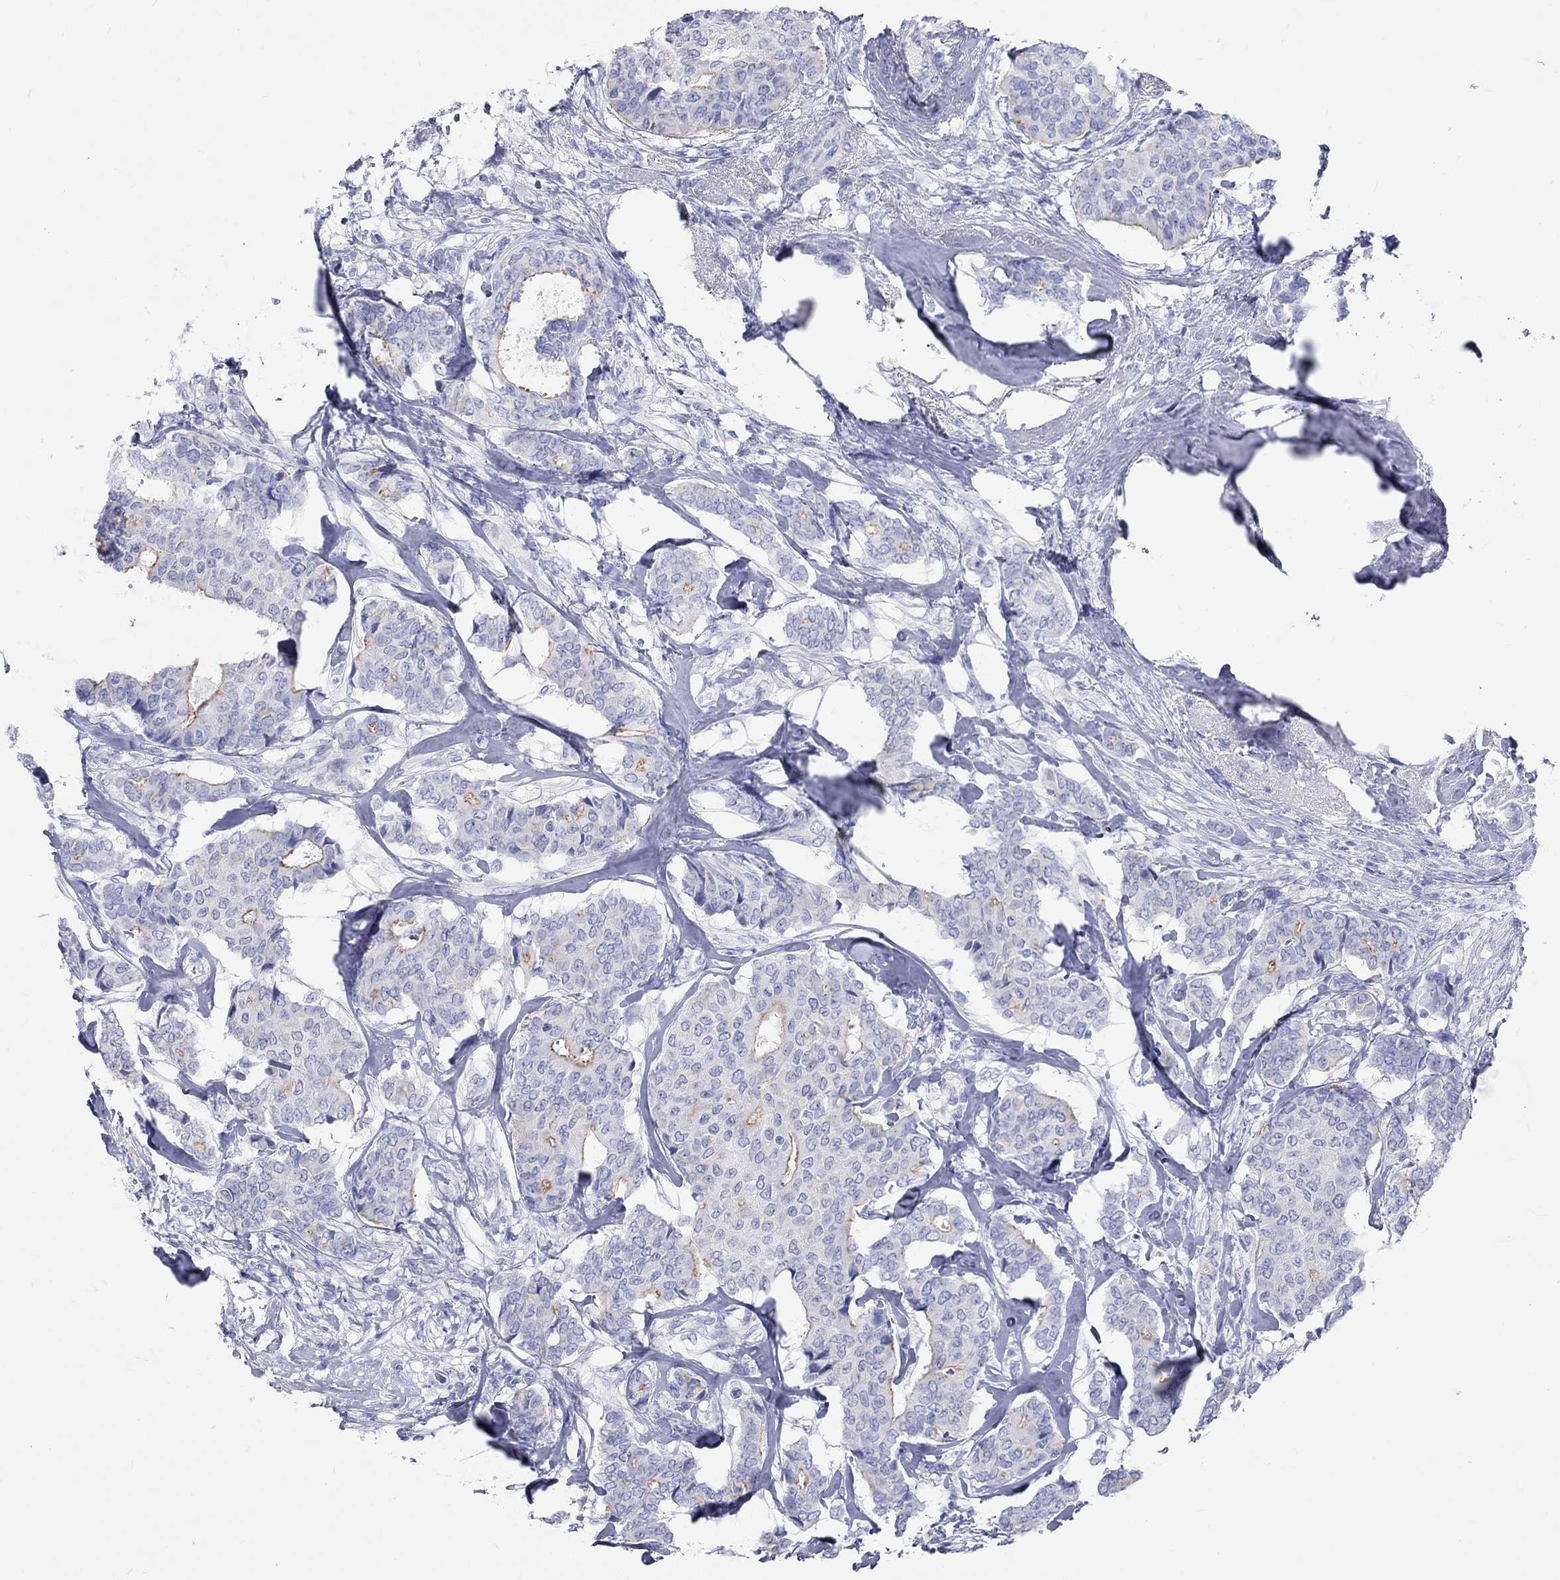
{"staining": {"intensity": "moderate", "quantity": "<25%", "location": "cytoplasmic/membranous"}, "tissue": "breast cancer", "cell_type": "Tumor cells", "image_type": "cancer", "snomed": [{"axis": "morphology", "description": "Duct carcinoma"}, {"axis": "topography", "description": "Breast"}], "caption": "There is low levels of moderate cytoplasmic/membranous expression in tumor cells of breast invasive ductal carcinoma, as demonstrated by immunohistochemical staining (brown color).", "gene": "SPATA9", "patient": {"sex": "female", "age": 75}}